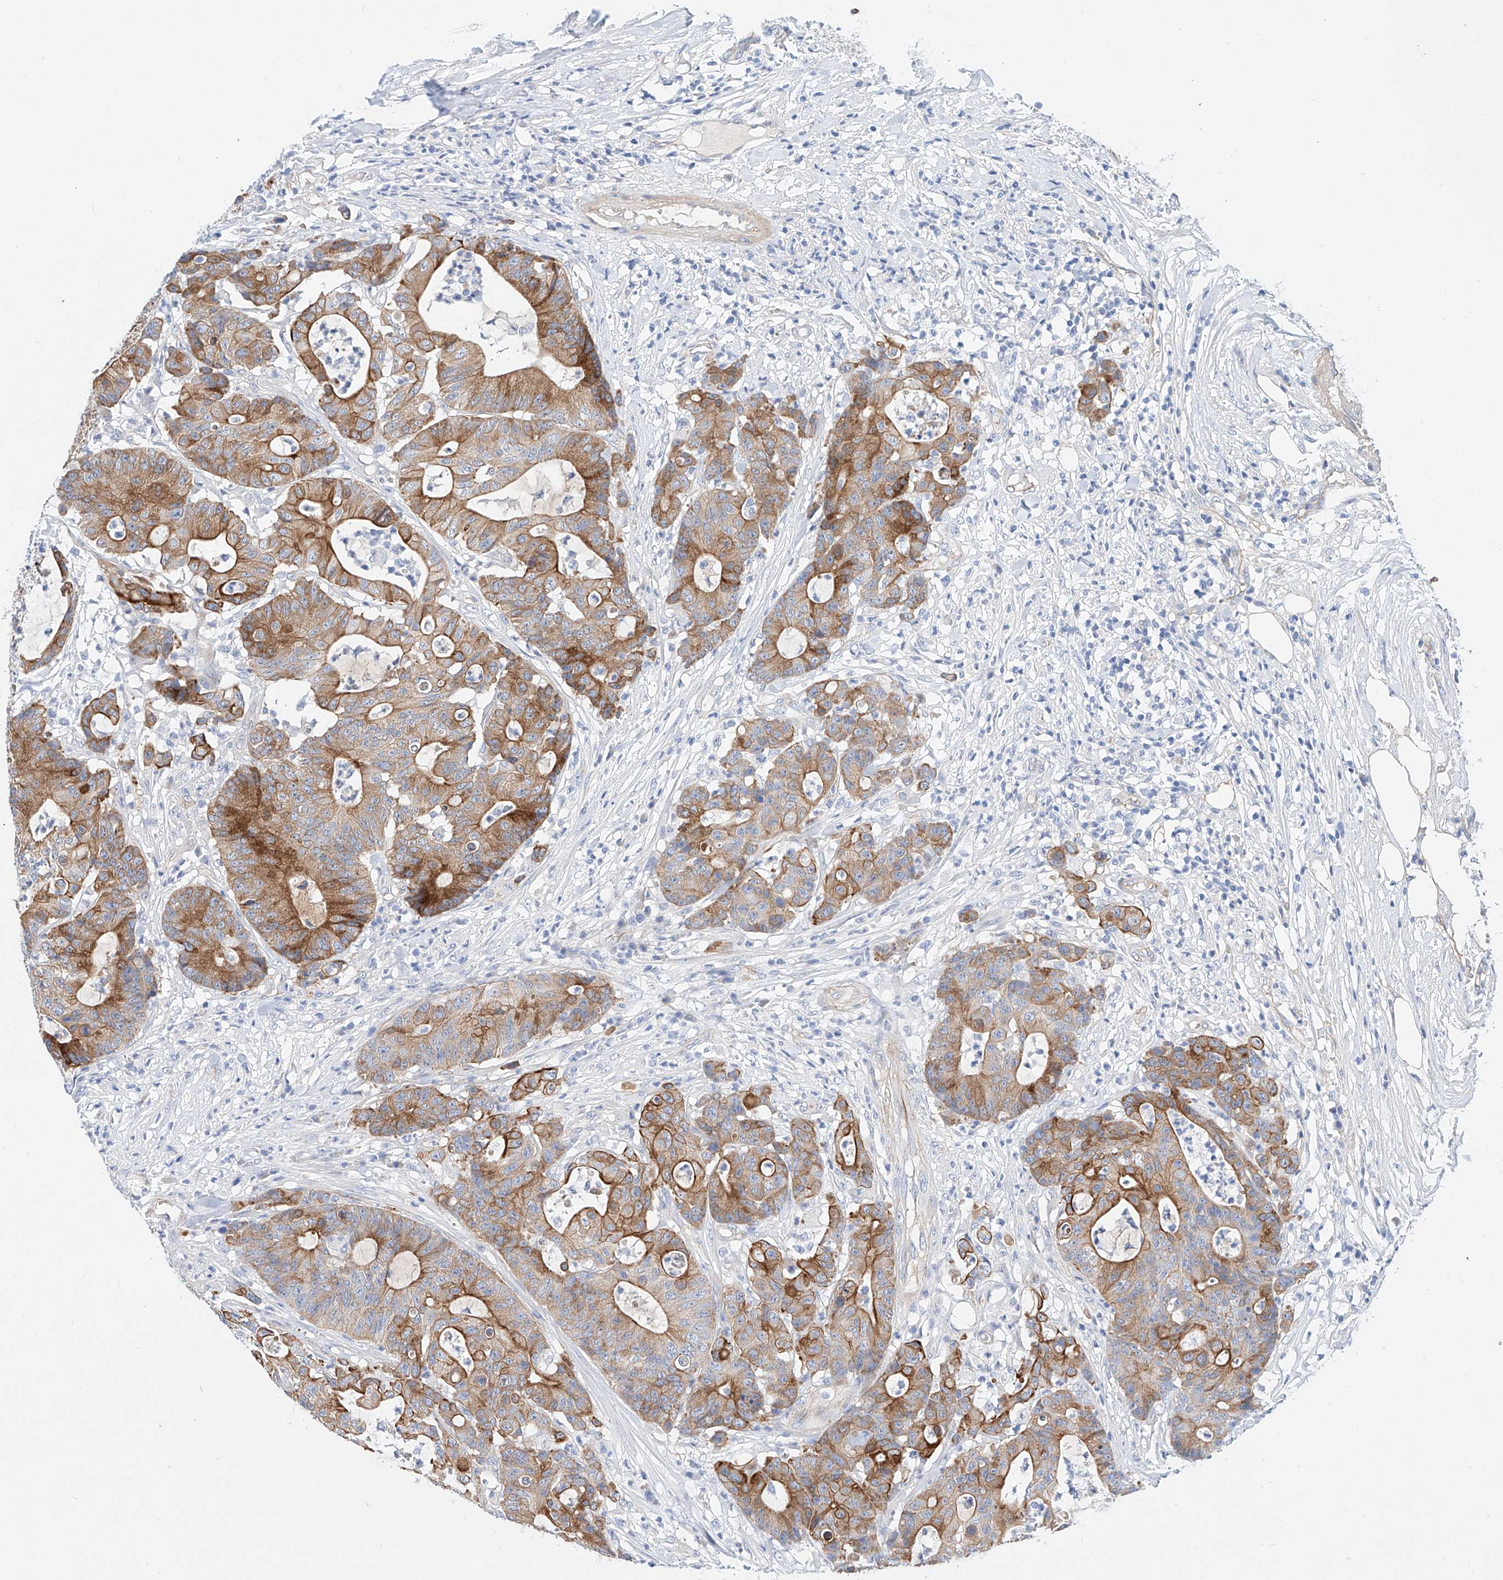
{"staining": {"intensity": "moderate", "quantity": ">75%", "location": "cytoplasmic/membranous"}, "tissue": "colorectal cancer", "cell_type": "Tumor cells", "image_type": "cancer", "snomed": [{"axis": "morphology", "description": "Adenocarcinoma, NOS"}, {"axis": "topography", "description": "Colon"}], "caption": "Colorectal cancer tissue demonstrates moderate cytoplasmic/membranous expression in about >75% of tumor cells, visualized by immunohistochemistry.", "gene": "SBSPON", "patient": {"sex": "female", "age": 84}}